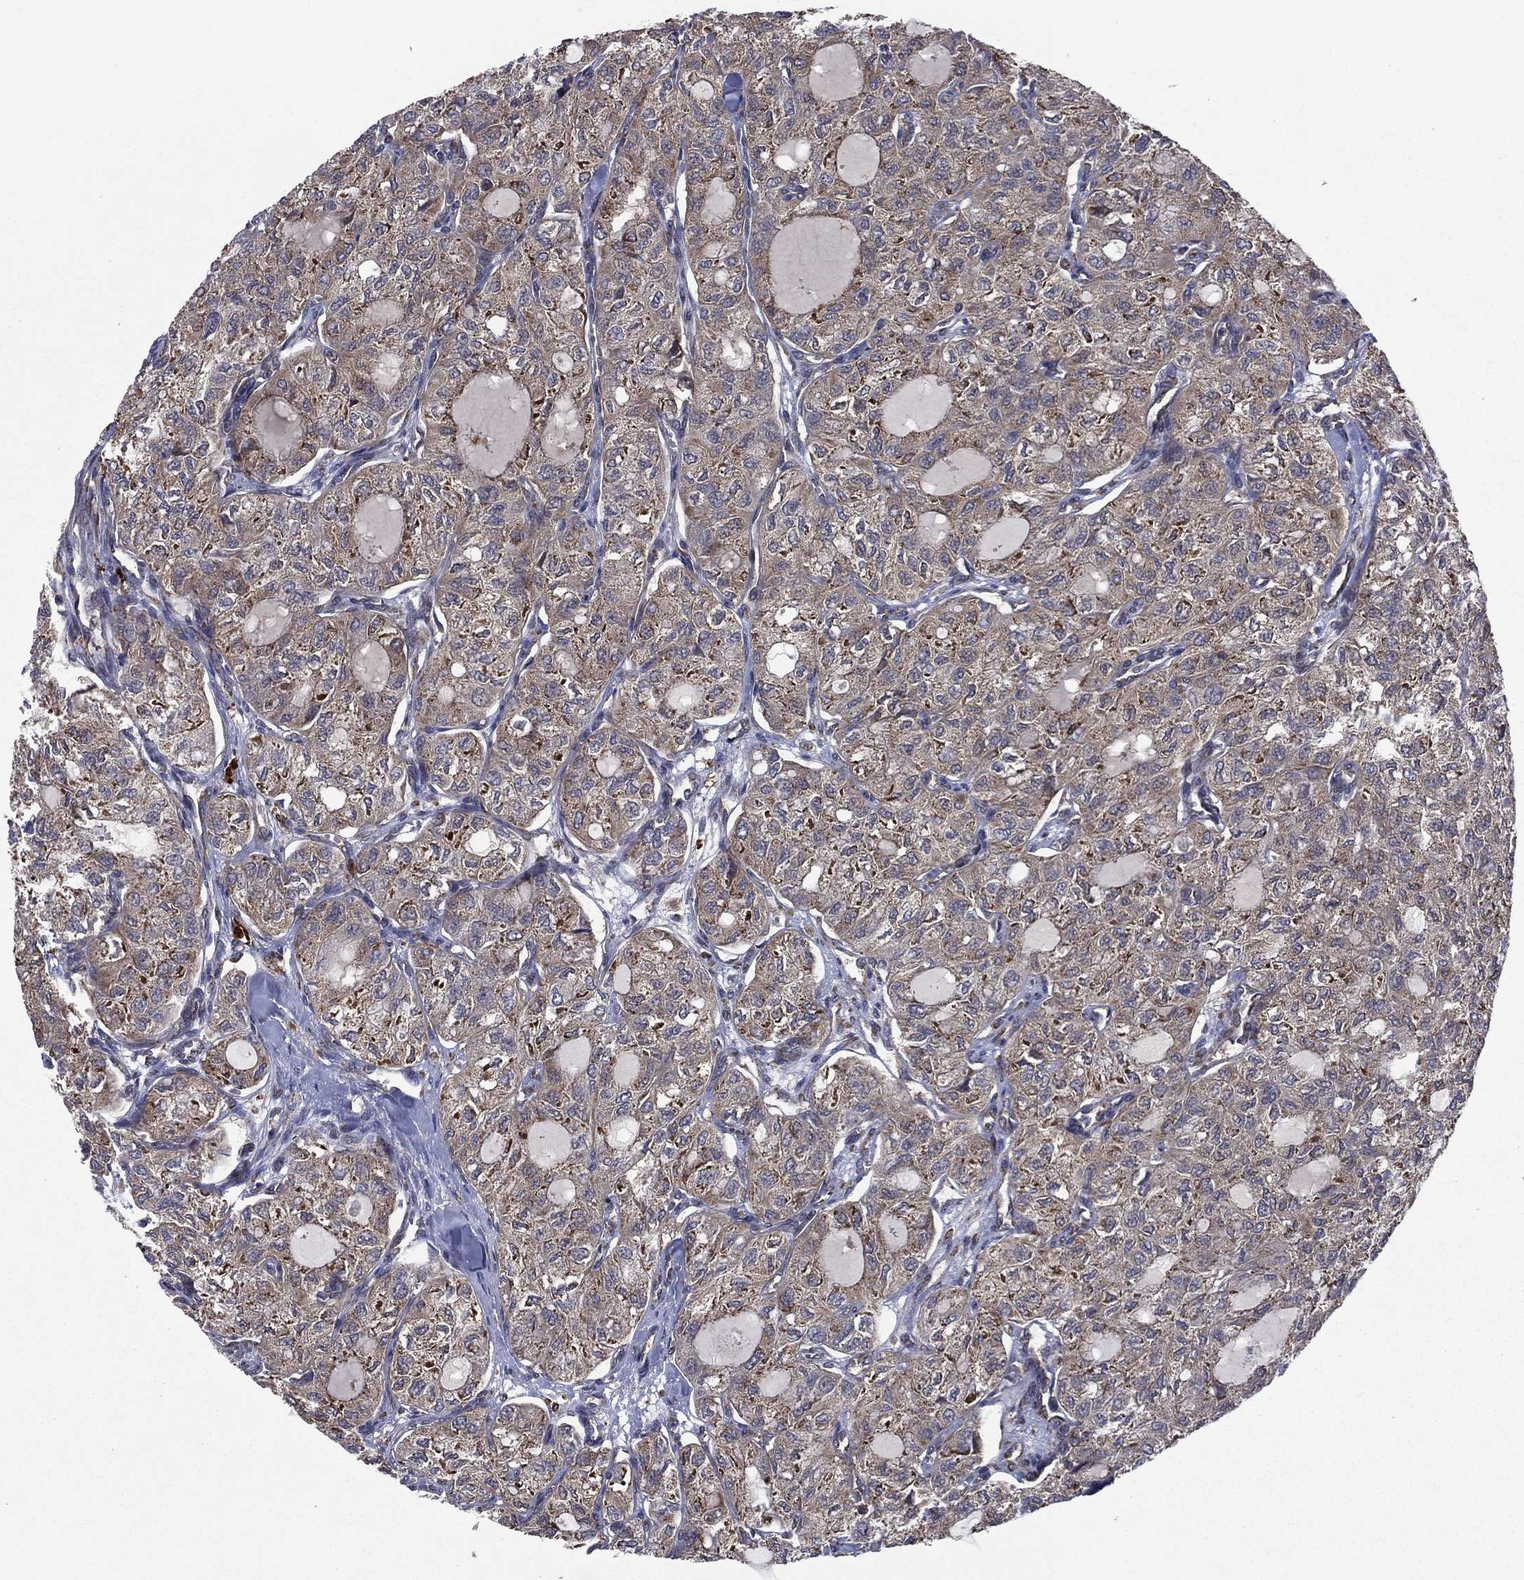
{"staining": {"intensity": "weak", "quantity": "25%-75%", "location": "cytoplasmic/membranous"}, "tissue": "thyroid cancer", "cell_type": "Tumor cells", "image_type": "cancer", "snomed": [{"axis": "morphology", "description": "Follicular adenoma carcinoma, NOS"}, {"axis": "topography", "description": "Thyroid gland"}], "caption": "The immunohistochemical stain highlights weak cytoplasmic/membranous positivity in tumor cells of follicular adenoma carcinoma (thyroid) tissue.", "gene": "C2orf76", "patient": {"sex": "male", "age": 75}}